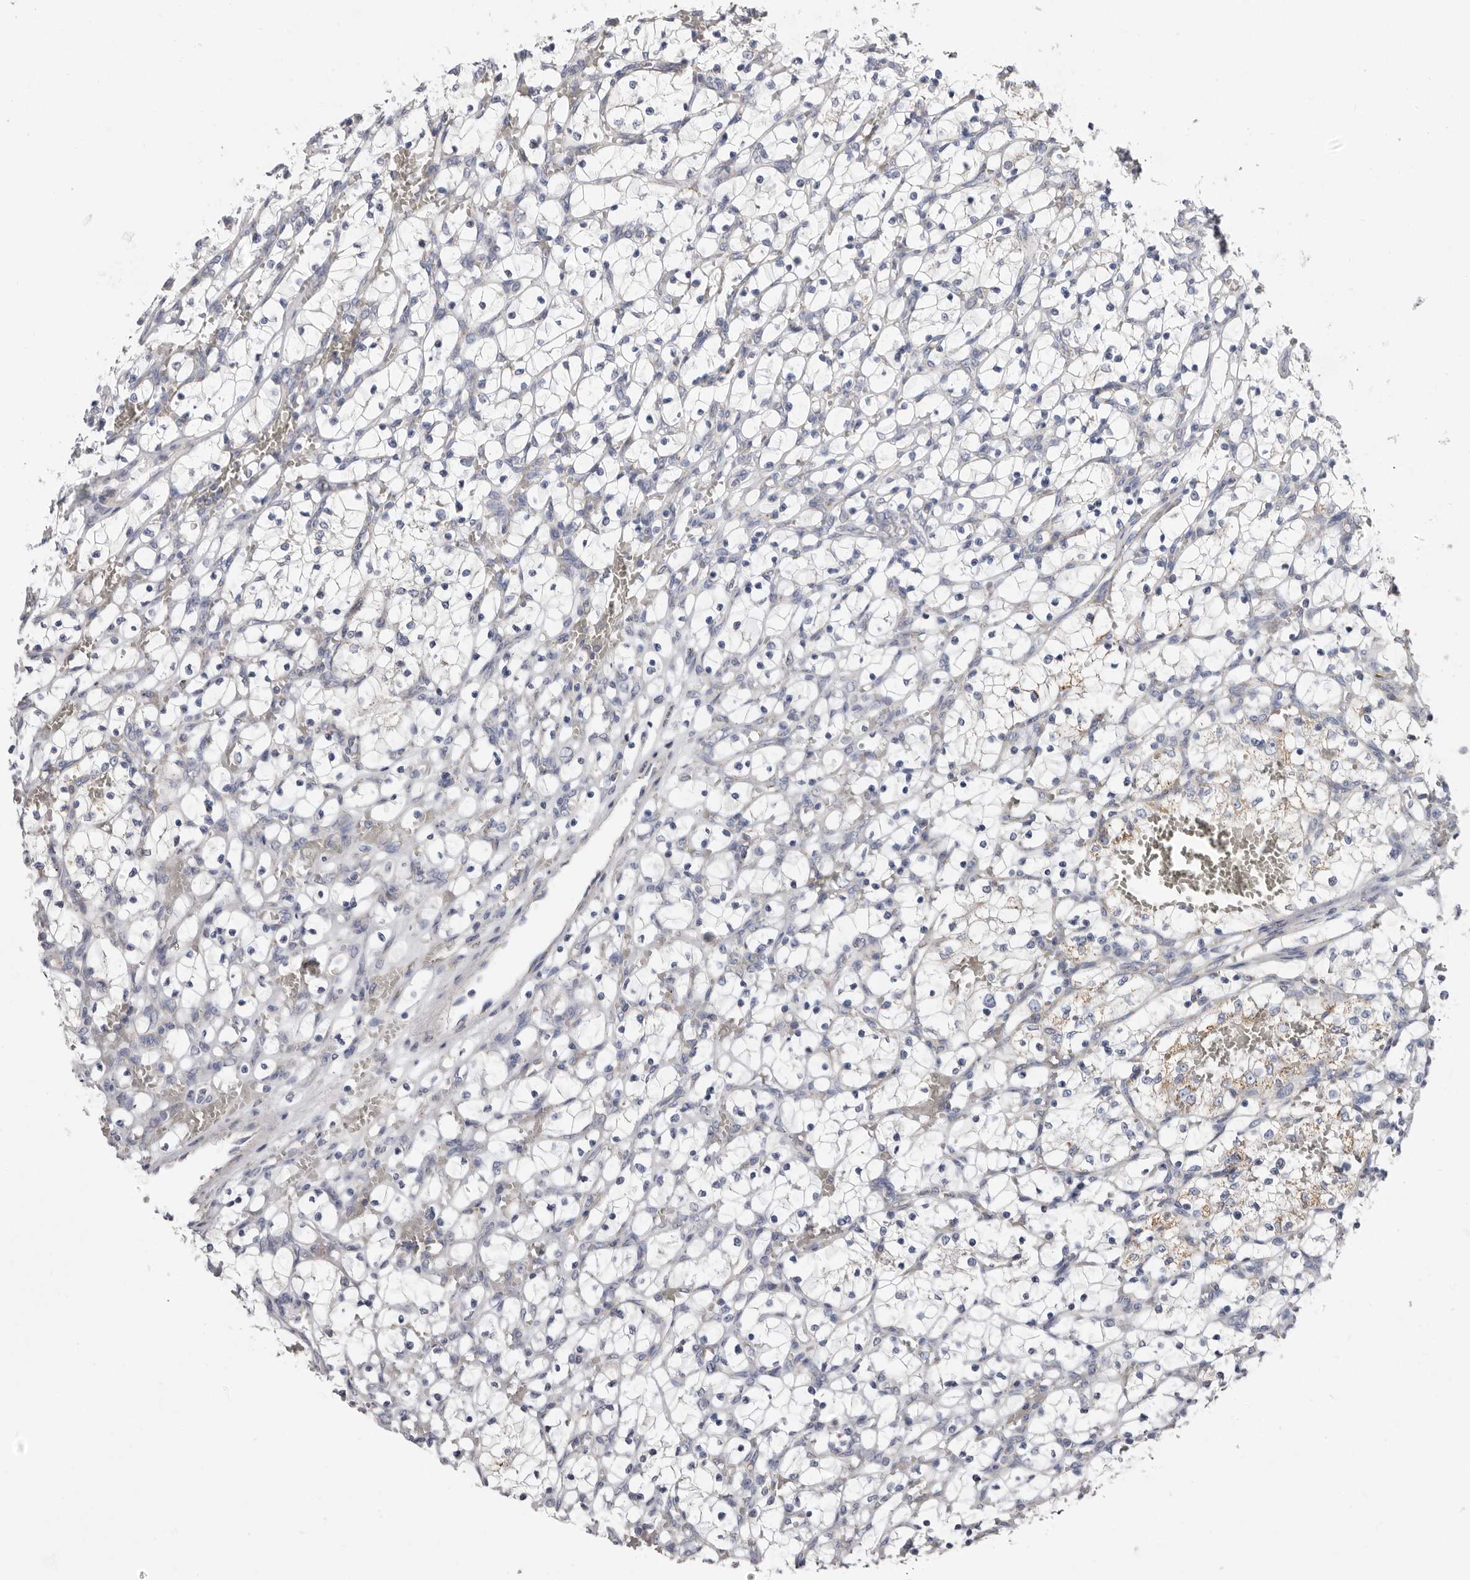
{"staining": {"intensity": "weak", "quantity": "<25%", "location": "cytoplasmic/membranous"}, "tissue": "renal cancer", "cell_type": "Tumor cells", "image_type": "cancer", "snomed": [{"axis": "morphology", "description": "Adenocarcinoma, NOS"}, {"axis": "topography", "description": "Kidney"}], "caption": "The IHC histopathology image has no significant positivity in tumor cells of adenocarcinoma (renal) tissue.", "gene": "RSPO2", "patient": {"sex": "female", "age": 69}}